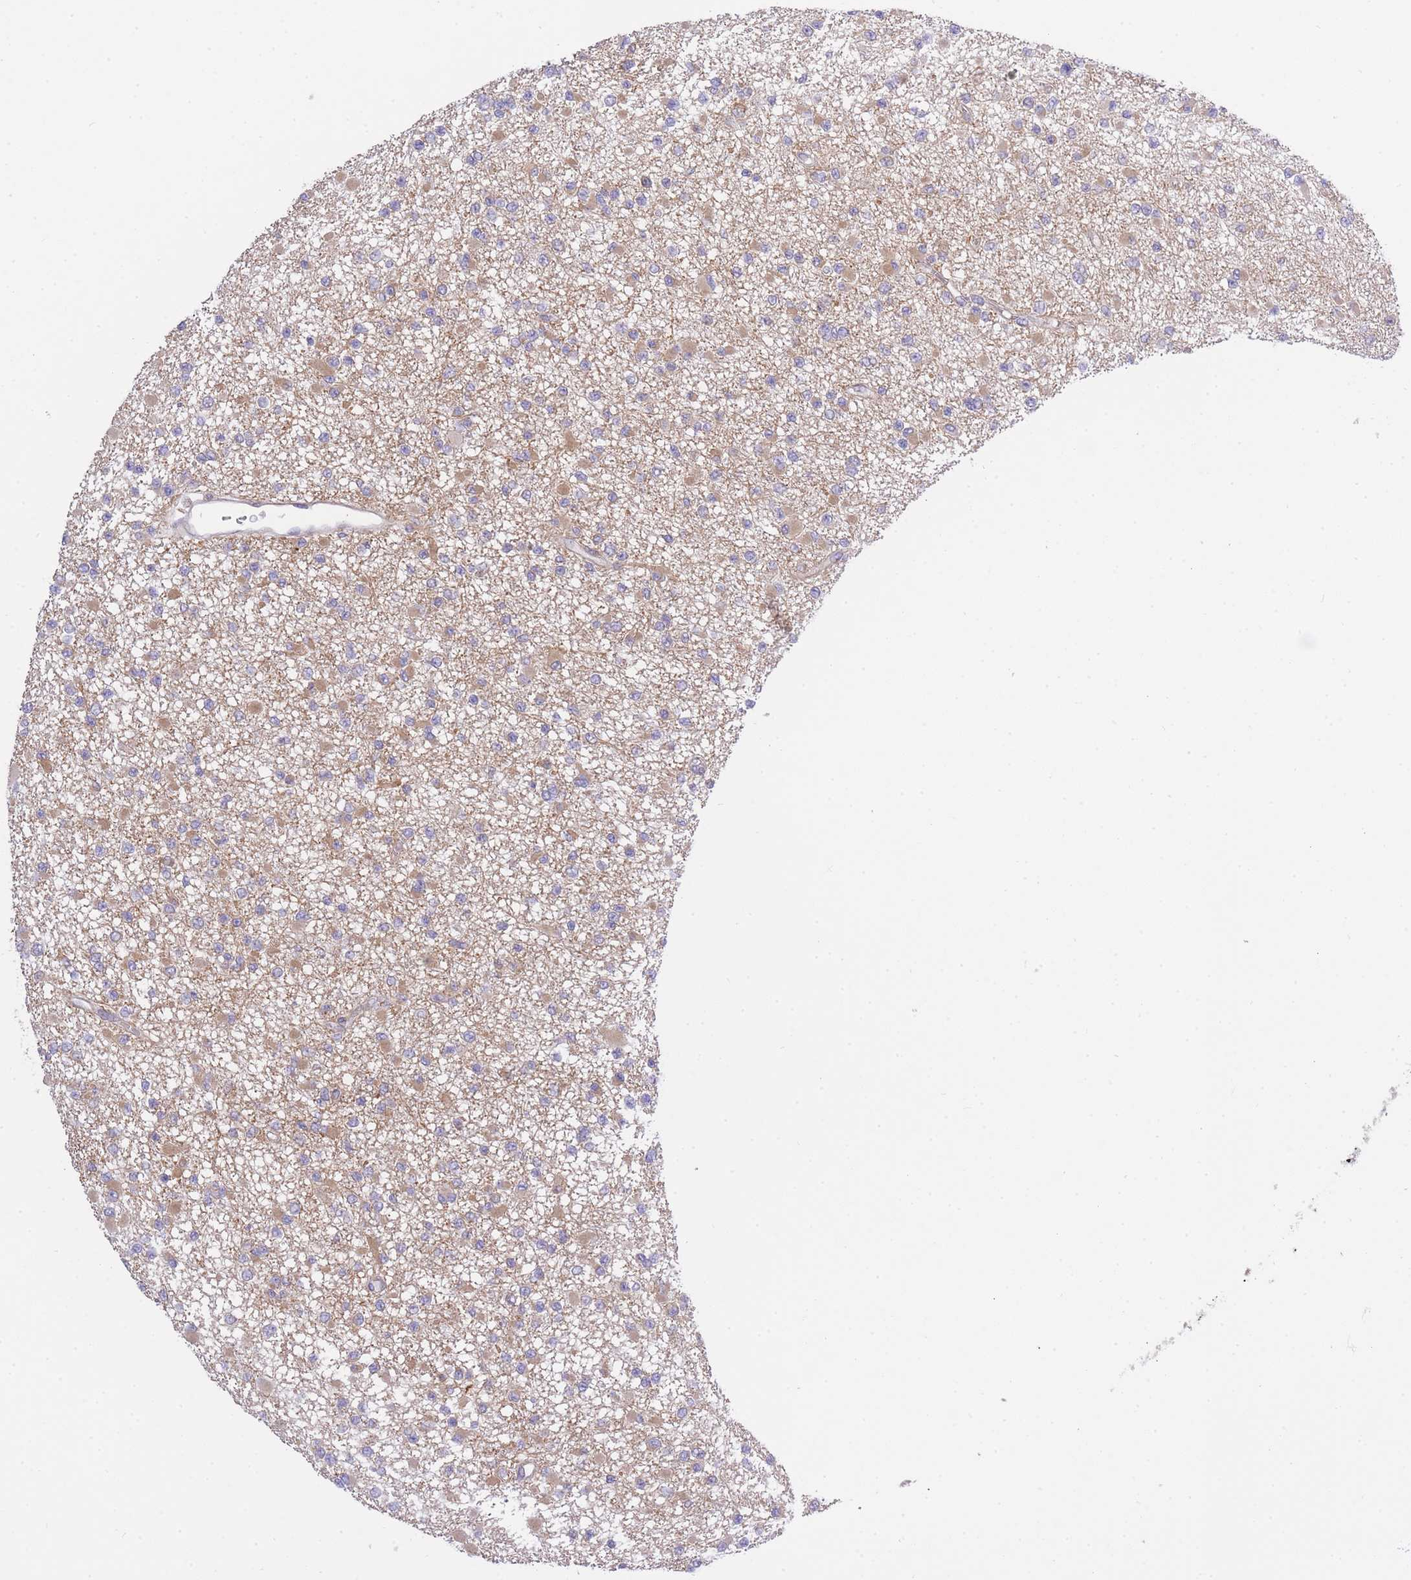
{"staining": {"intensity": "moderate", "quantity": "25%-75%", "location": "cytoplasmic/membranous"}, "tissue": "glioma", "cell_type": "Tumor cells", "image_type": "cancer", "snomed": [{"axis": "morphology", "description": "Glioma, malignant, Low grade"}, {"axis": "topography", "description": "Brain"}], "caption": "Glioma stained with DAB IHC shows medium levels of moderate cytoplasmic/membranous positivity in about 25%-75% of tumor cells.", "gene": "EIF2B2", "patient": {"sex": "female", "age": 22}}